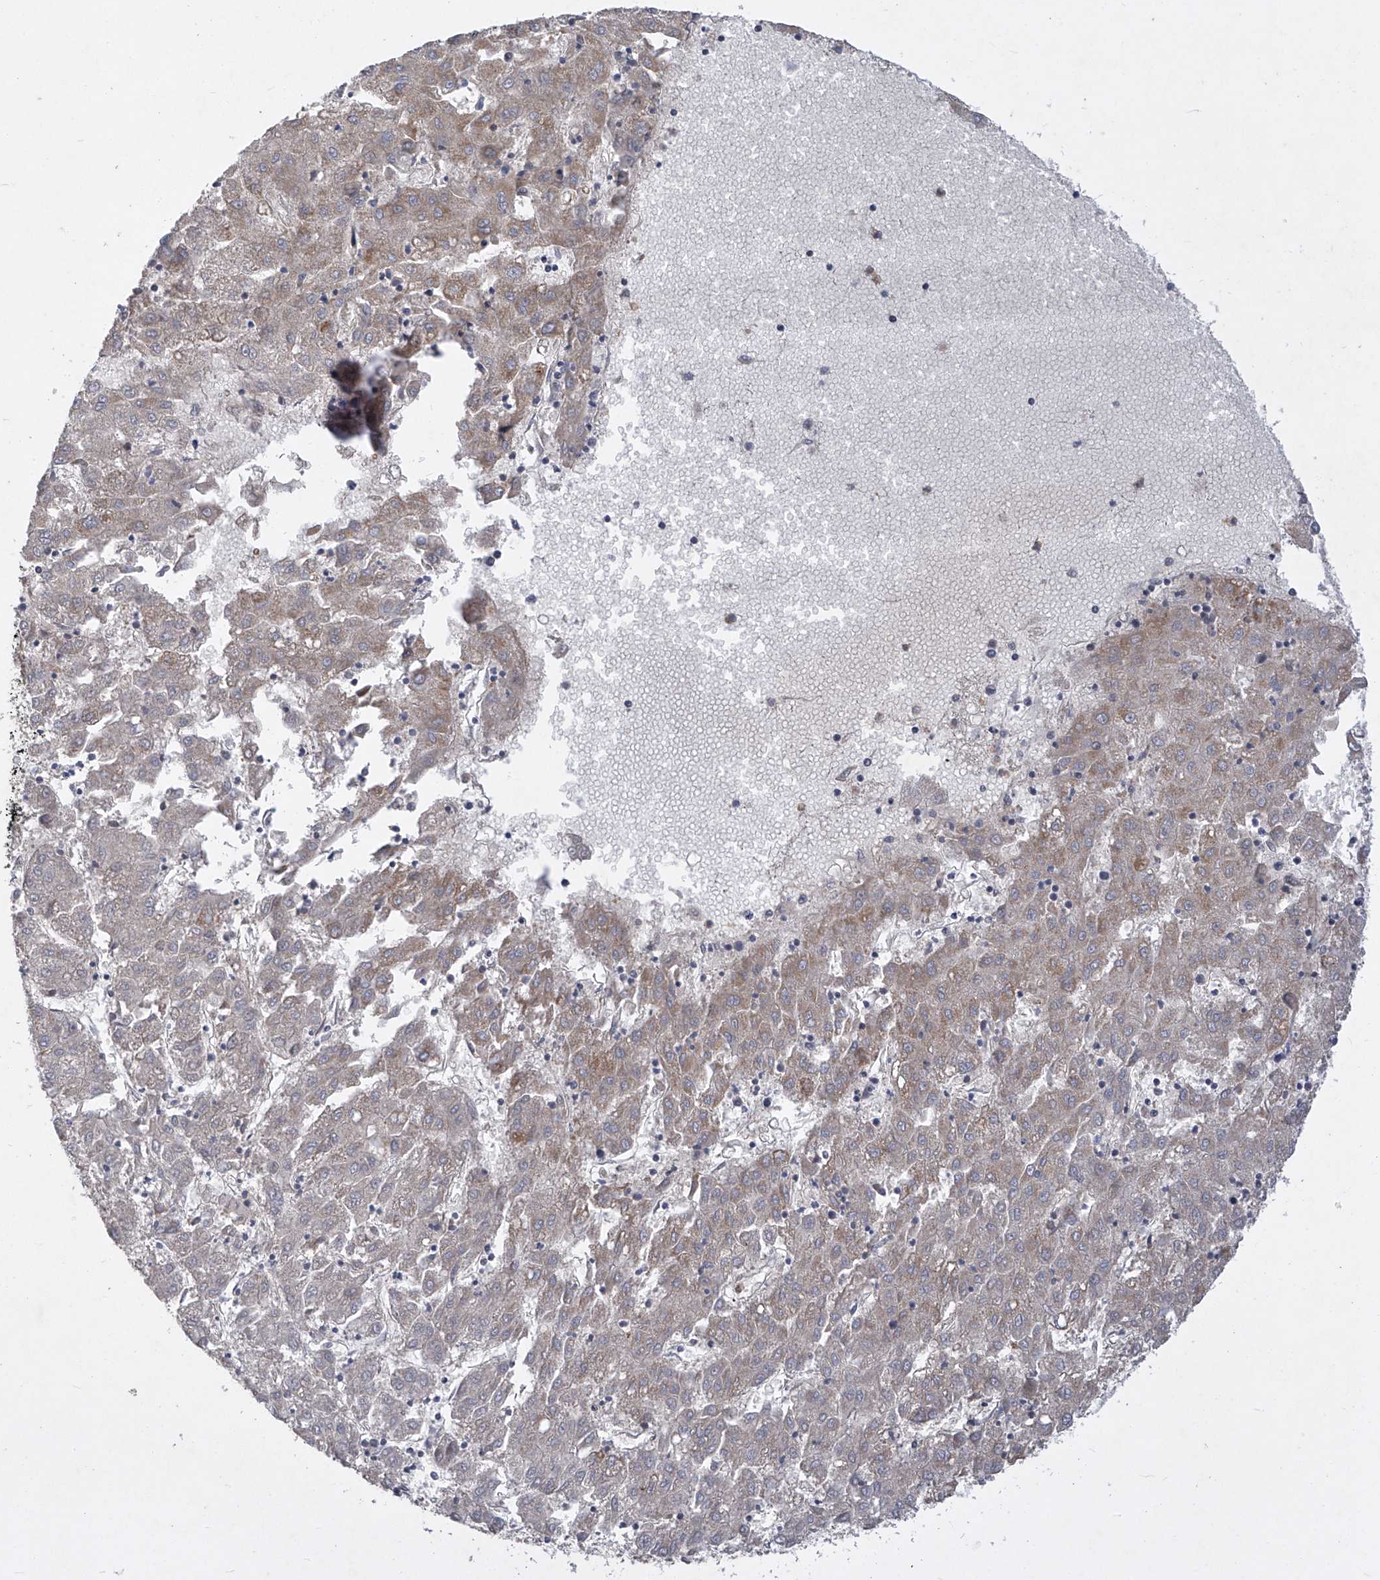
{"staining": {"intensity": "weak", "quantity": "<25%", "location": "cytoplasmic/membranous"}, "tissue": "liver cancer", "cell_type": "Tumor cells", "image_type": "cancer", "snomed": [{"axis": "morphology", "description": "Carcinoma, Hepatocellular, NOS"}, {"axis": "topography", "description": "Liver"}], "caption": "Human liver hepatocellular carcinoma stained for a protein using IHC reveals no expression in tumor cells.", "gene": "COQ3", "patient": {"sex": "male", "age": 72}}